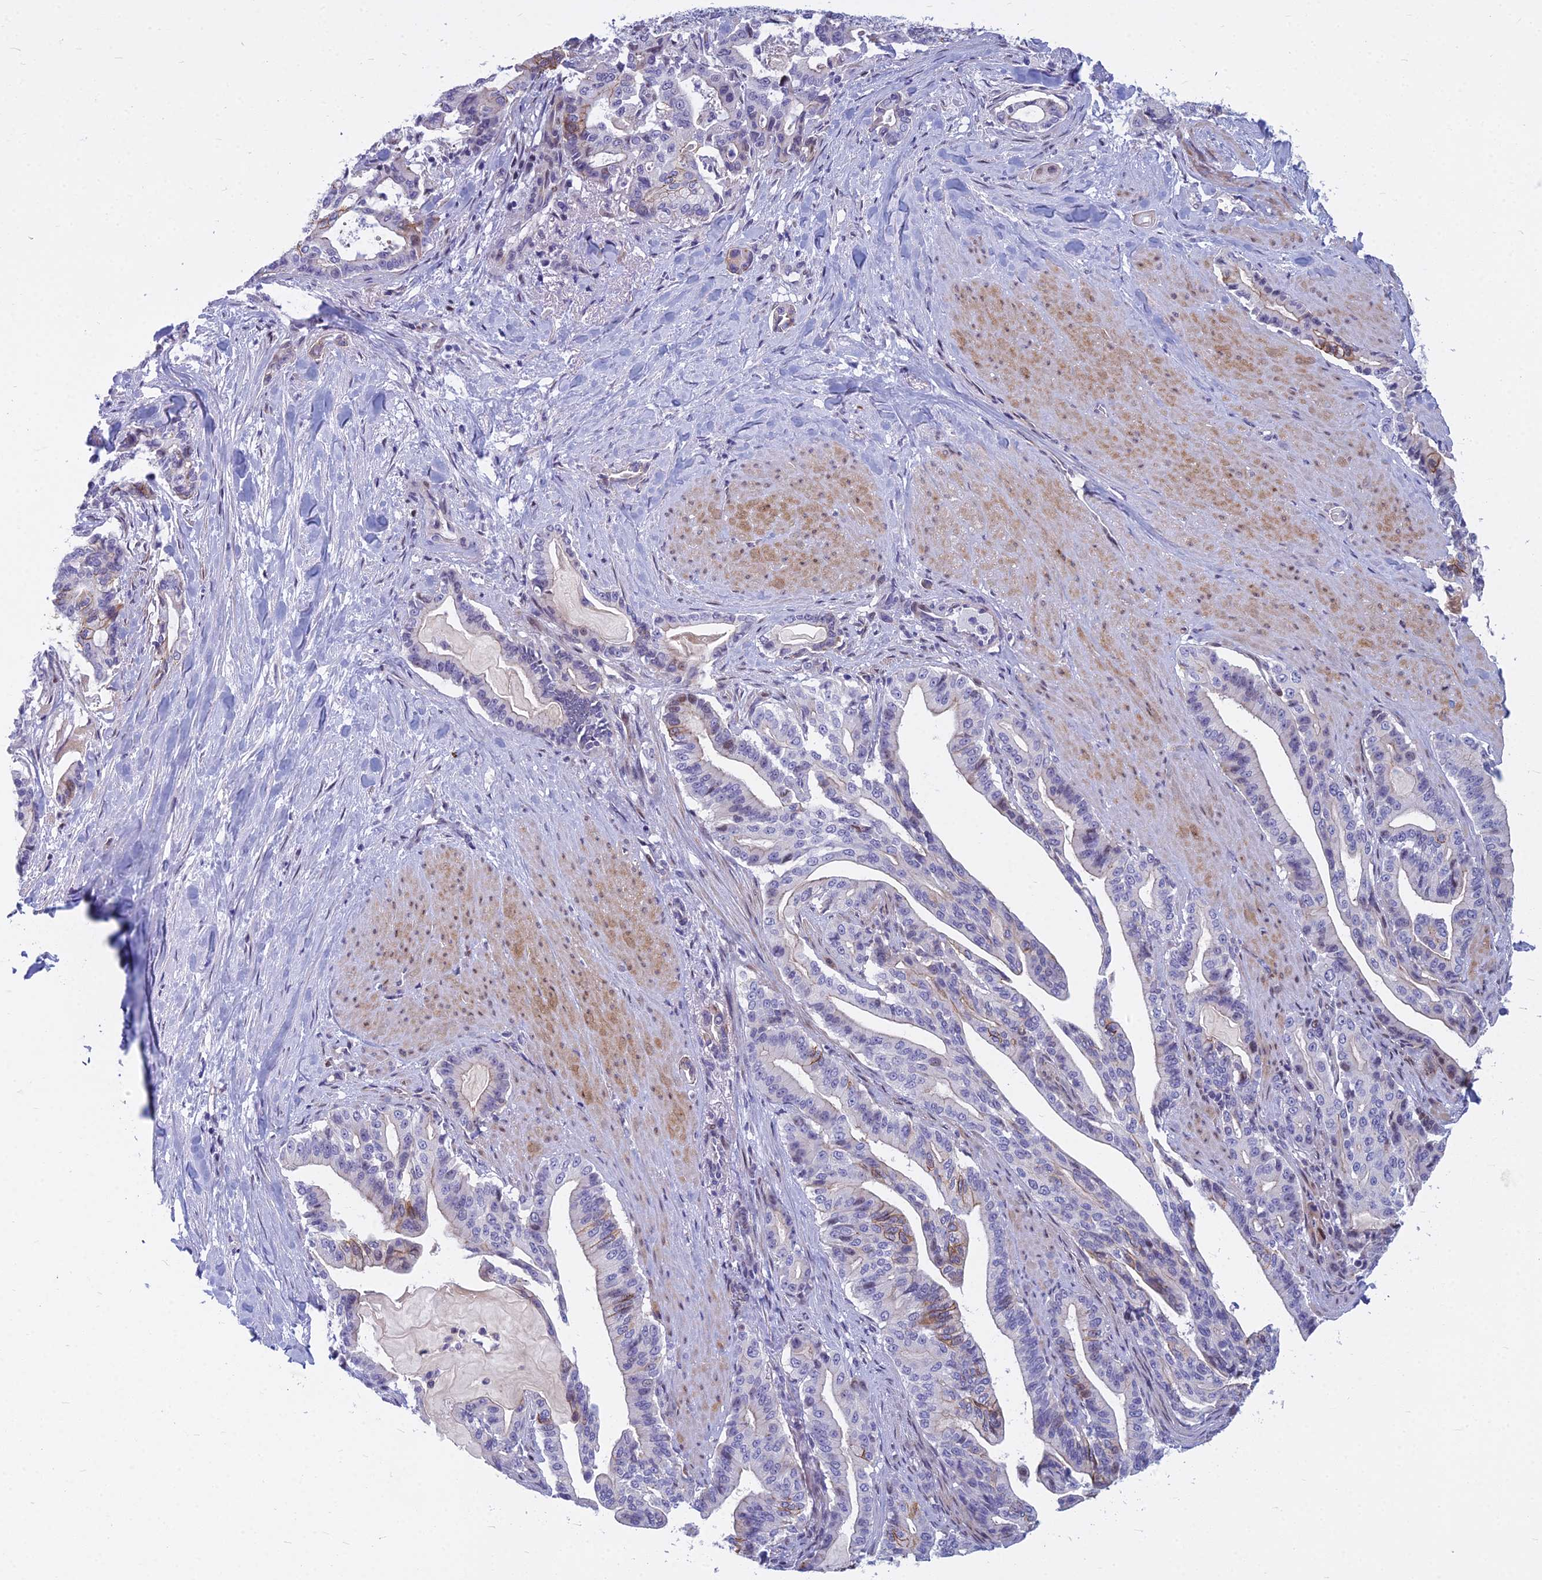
{"staining": {"intensity": "moderate", "quantity": "<25%", "location": "cytoplasmic/membranous,nuclear"}, "tissue": "pancreatic cancer", "cell_type": "Tumor cells", "image_type": "cancer", "snomed": [{"axis": "morphology", "description": "Adenocarcinoma, NOS"}, {"axis": "topography", "description": "Pancreas"}], "caption": "Immunohistochemistry (DAB) staining of adenocarcinoma (pancreatic) reveals moderate cytoplasmic/membranous and nuclear protein positivity in approximately <25% of tumor cells.", "gene": "MYBPC2", "patient": {"sex": "male", "age": 63}}